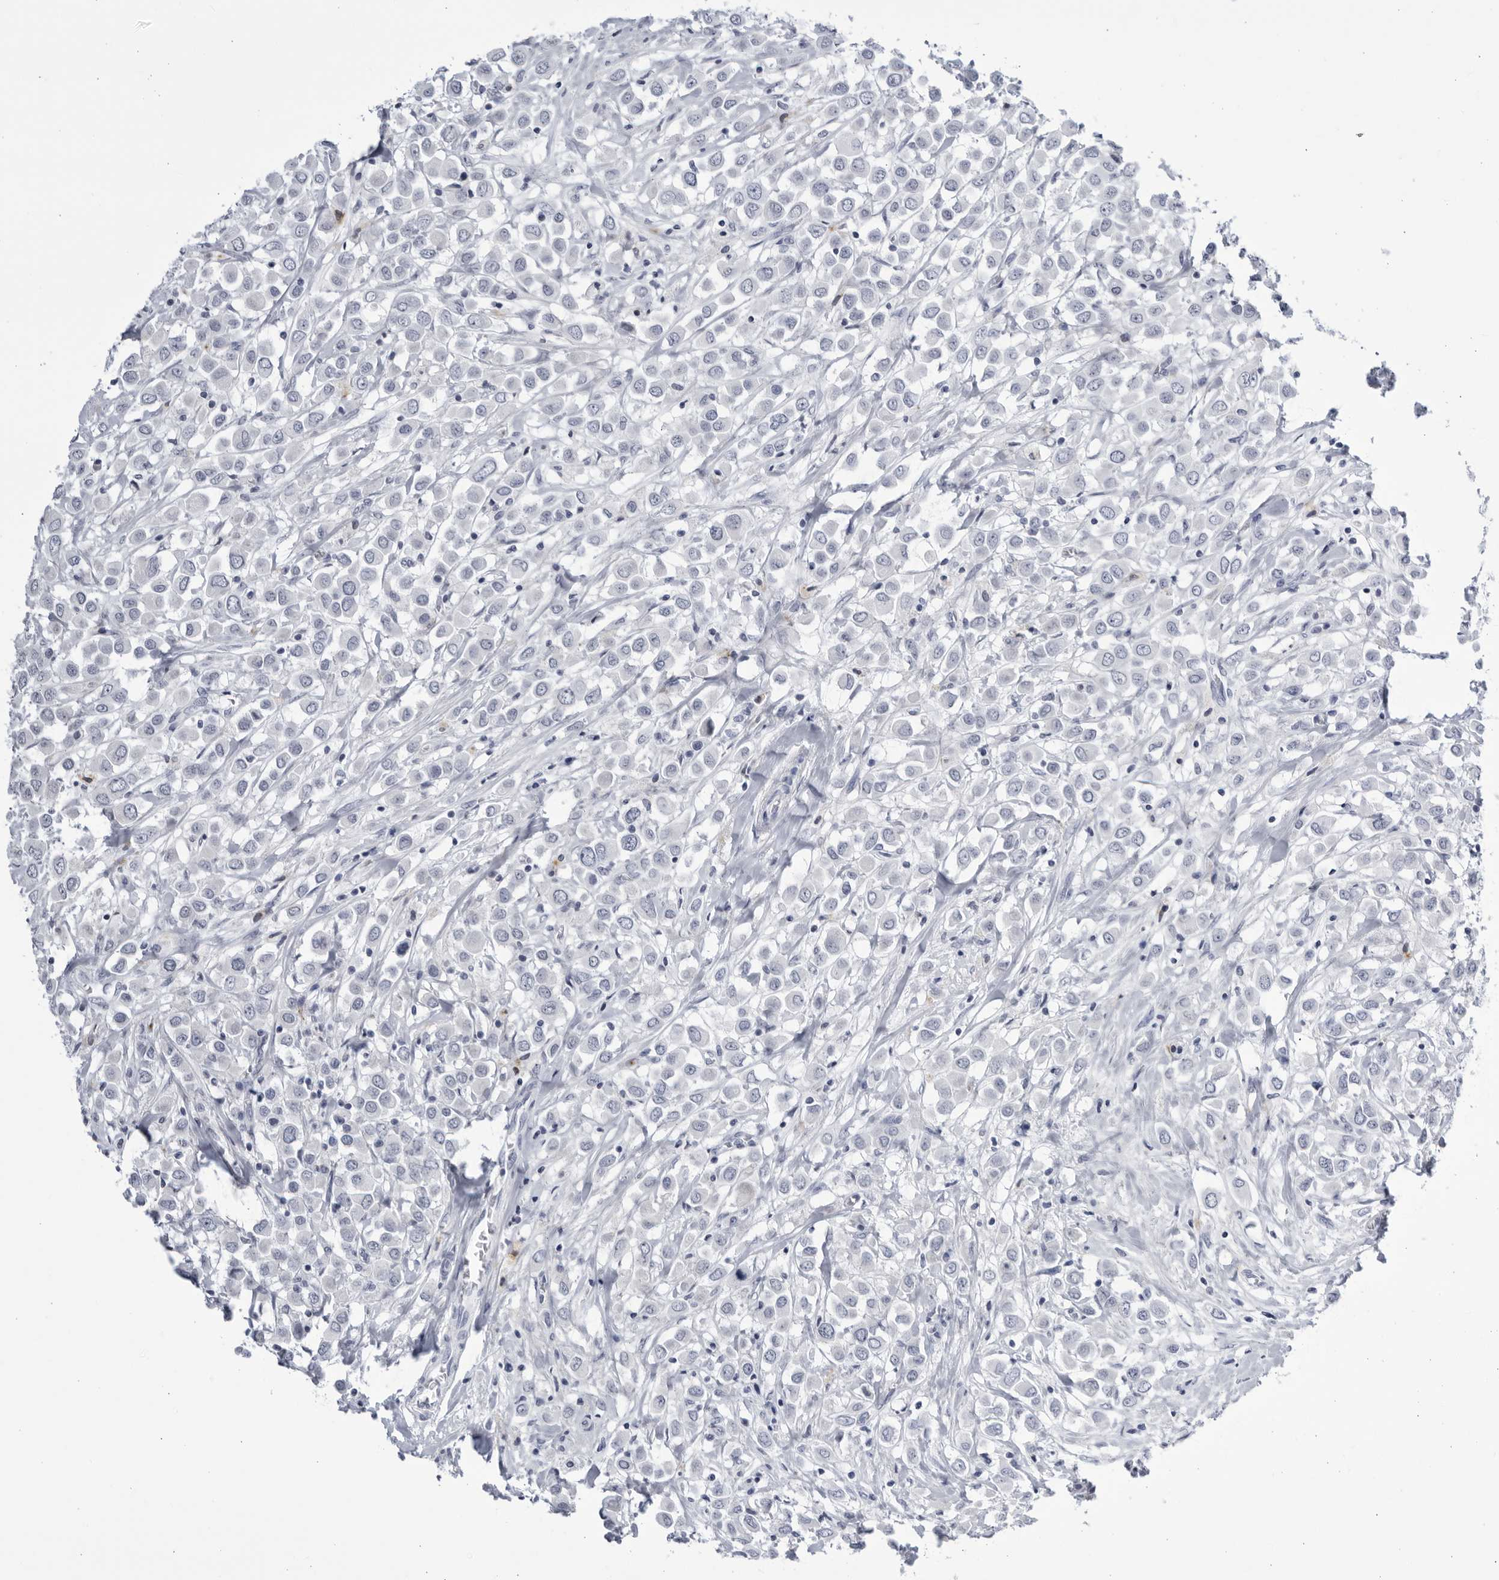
{"staining": {"intensity": "negative", "quantity": "none", "location": "none"}, "tissue": "breast cancer", "cell_type": "Tumor cells", "image_type": "cancer", "snomed": [{"axis": "morphology", "description": "Duct carcinoma"}, {"axis": "topography", "description": "Breast"}], "caption": "The image demonstrates no staining of tumor cells in breast cancer. (DAB (3,3'-diaminobenzidine) immunohistochemistry, high magnification).", "gene": "CCDC181", "patient": {"sex": "female", "age": 61}}